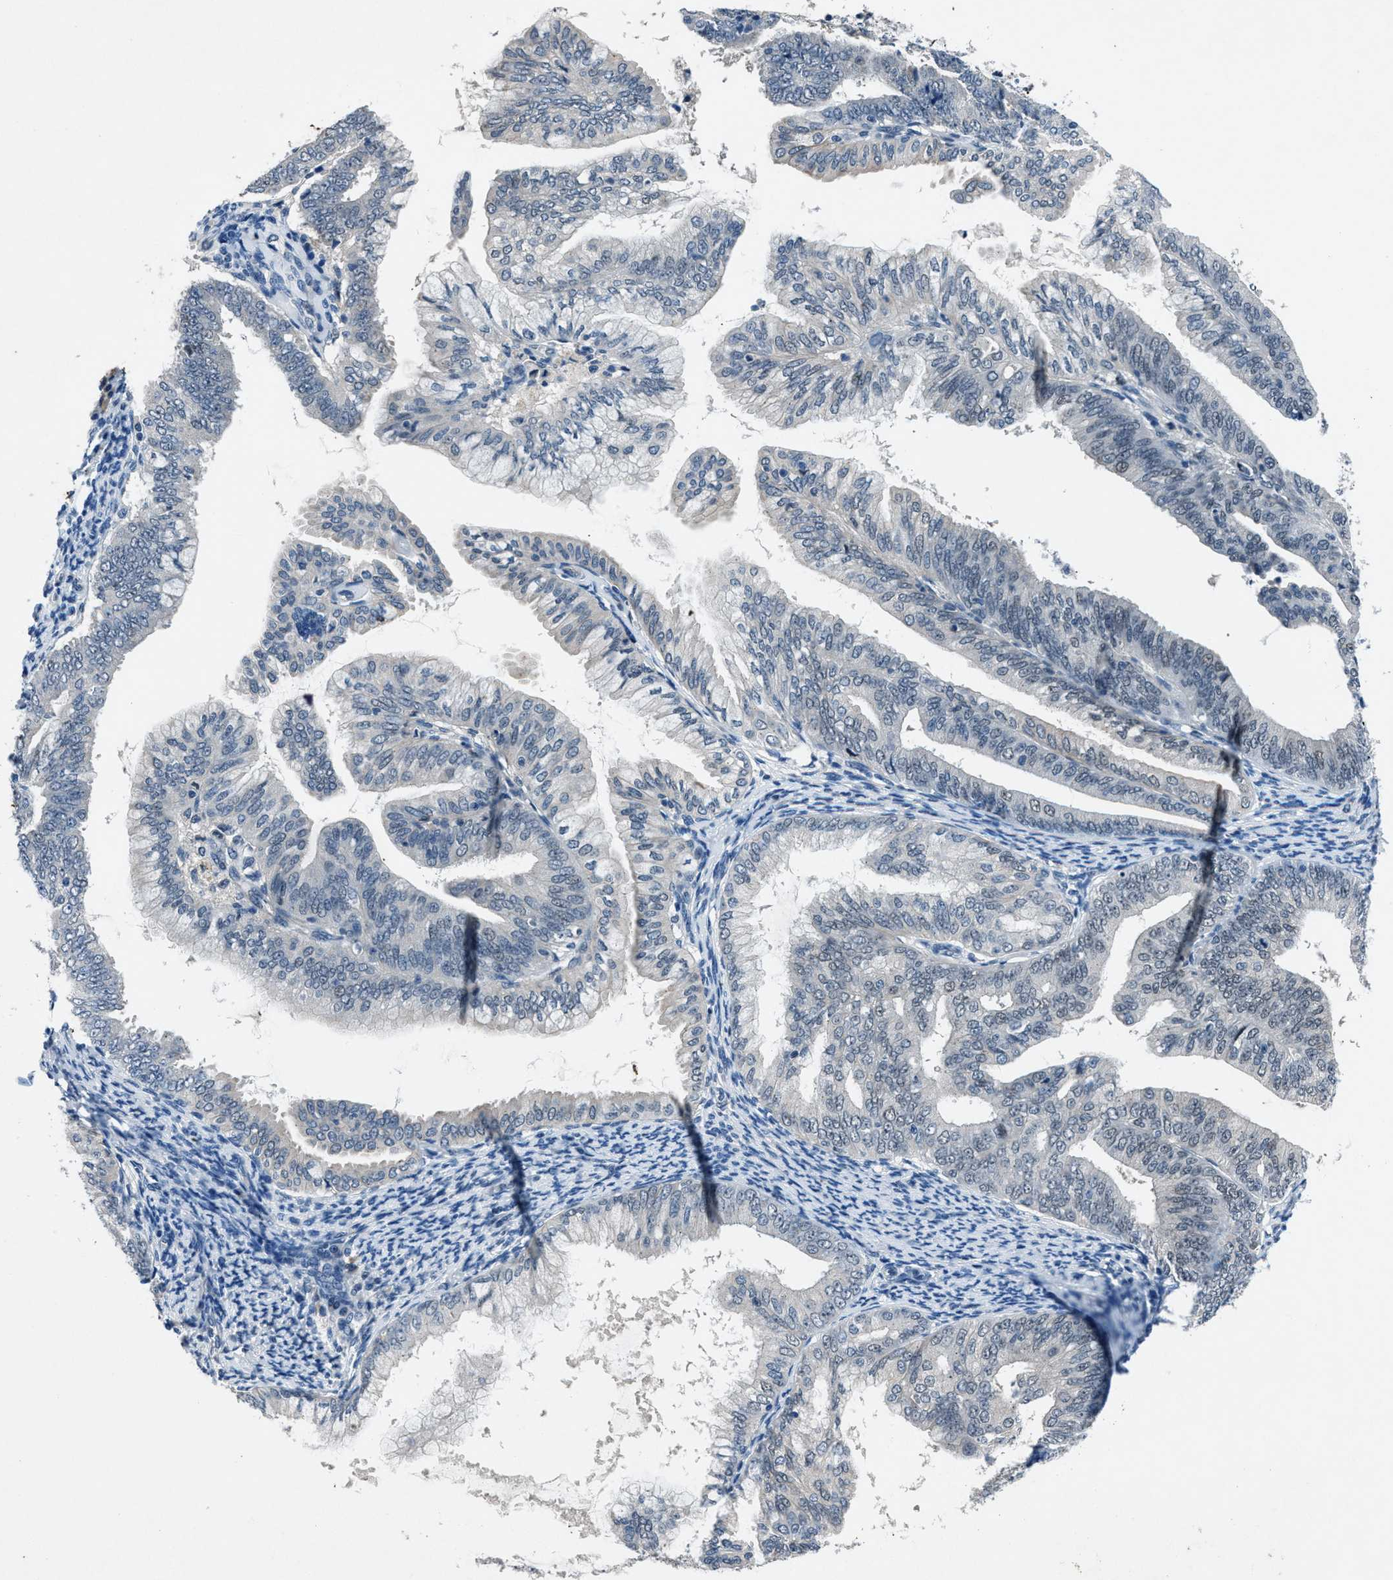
{"staining": {"intensity": "negative", "quantity": "none", "location": "none"}, "tissue": "endometrial cancer", "cell_type": "Tumor cells", "image_type": "cancer", "snomed": [{"axis": "morphology", "description": "Adenocarcinoma, NOS"}, {"axis": "topography", "description": "Endometrium"}], "caption": "Human endometrial cancer stained for a protein using IHC exhibits no positivity in tumor cells.", "gene": "DUSP19", "patient": {"sex": "female", "age": 63}}